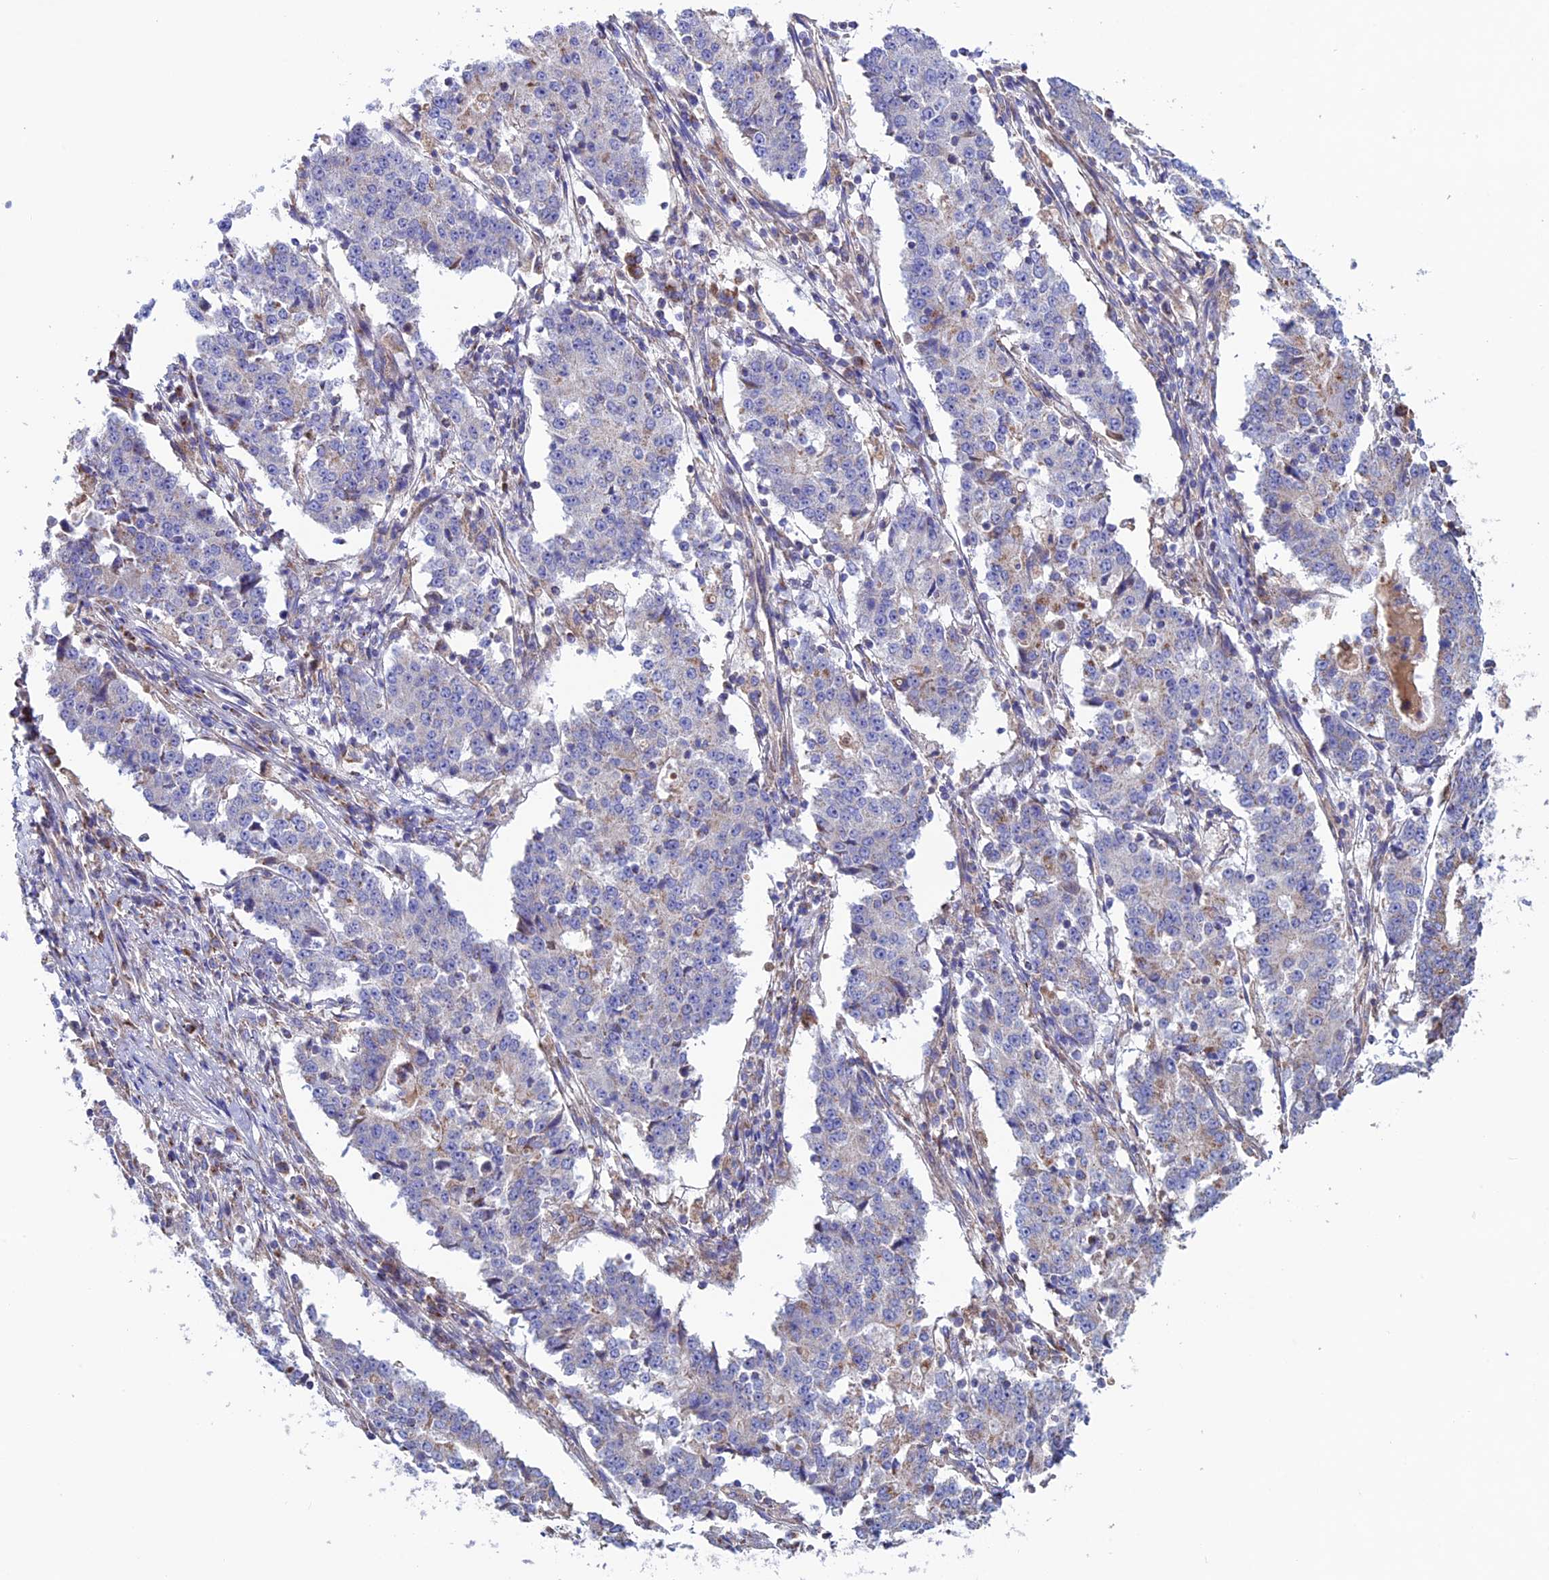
{"staining": {"intensity": "negative", "quantity": "none", "location": "none"}, "tissue": "stomach cancer", "cell_type": "Tumor cells", "image_type": "cancer", "snomed": [{"axis": "morphology", "description": "Adenocarcinoma, NOS"}, {"axis": "topography", "description": "Stomach"}], "caption": "The micrograph demonstrates no significant expression in tumor cells of stomach adenocarcinoma. The staining is performed using DAB (3,3'-diaminobenzidine) brown chromogen with nuclei counter-stained in using hematoxylin.", "gene": "SLC15A5", "patient": {"sex": "male", "age": 59}}